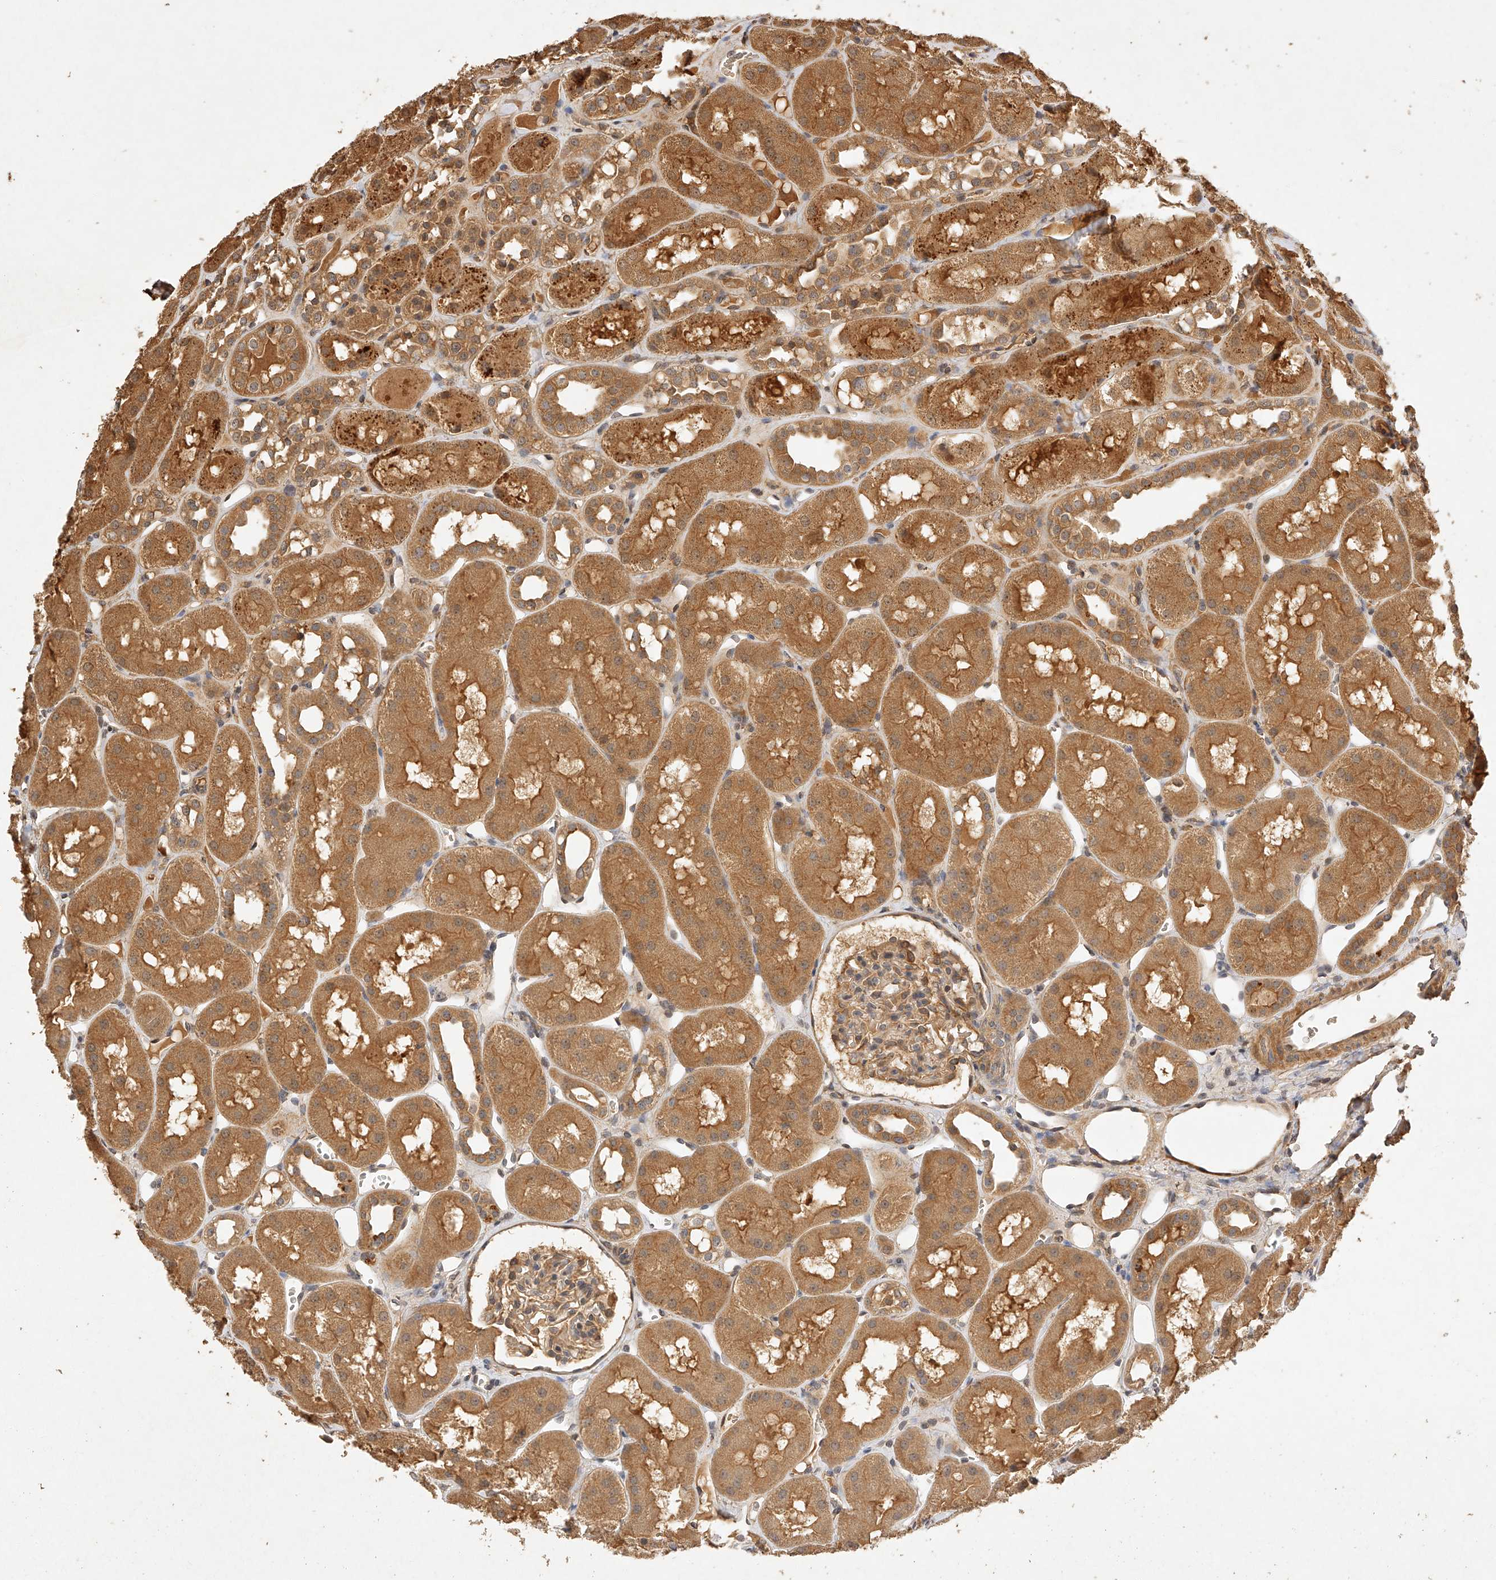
{"staining": {"intensity": "moderate", "quantity": "<25%", "location": "cytoplasmic/membranous"}, "tissue": "kidney", "cell_type": "Cells in glomeruli", "image_type": "normal", "snomed": [{"axis": "morphology", "description": "Normal tissue, NOS"}, {"axis": "topography", "description": "Kidney"}], "caption": "Immunohistochemistry (IHC) (DAB (3,3'-diaminobenzidine)) staining of unremarkable kidney reveals moderate cytoplasmic/membranous protein staining in about <25% of cells in glomeruli.", "gene": "NSMAF", "patient": {"sex": "male", "age": 16}}